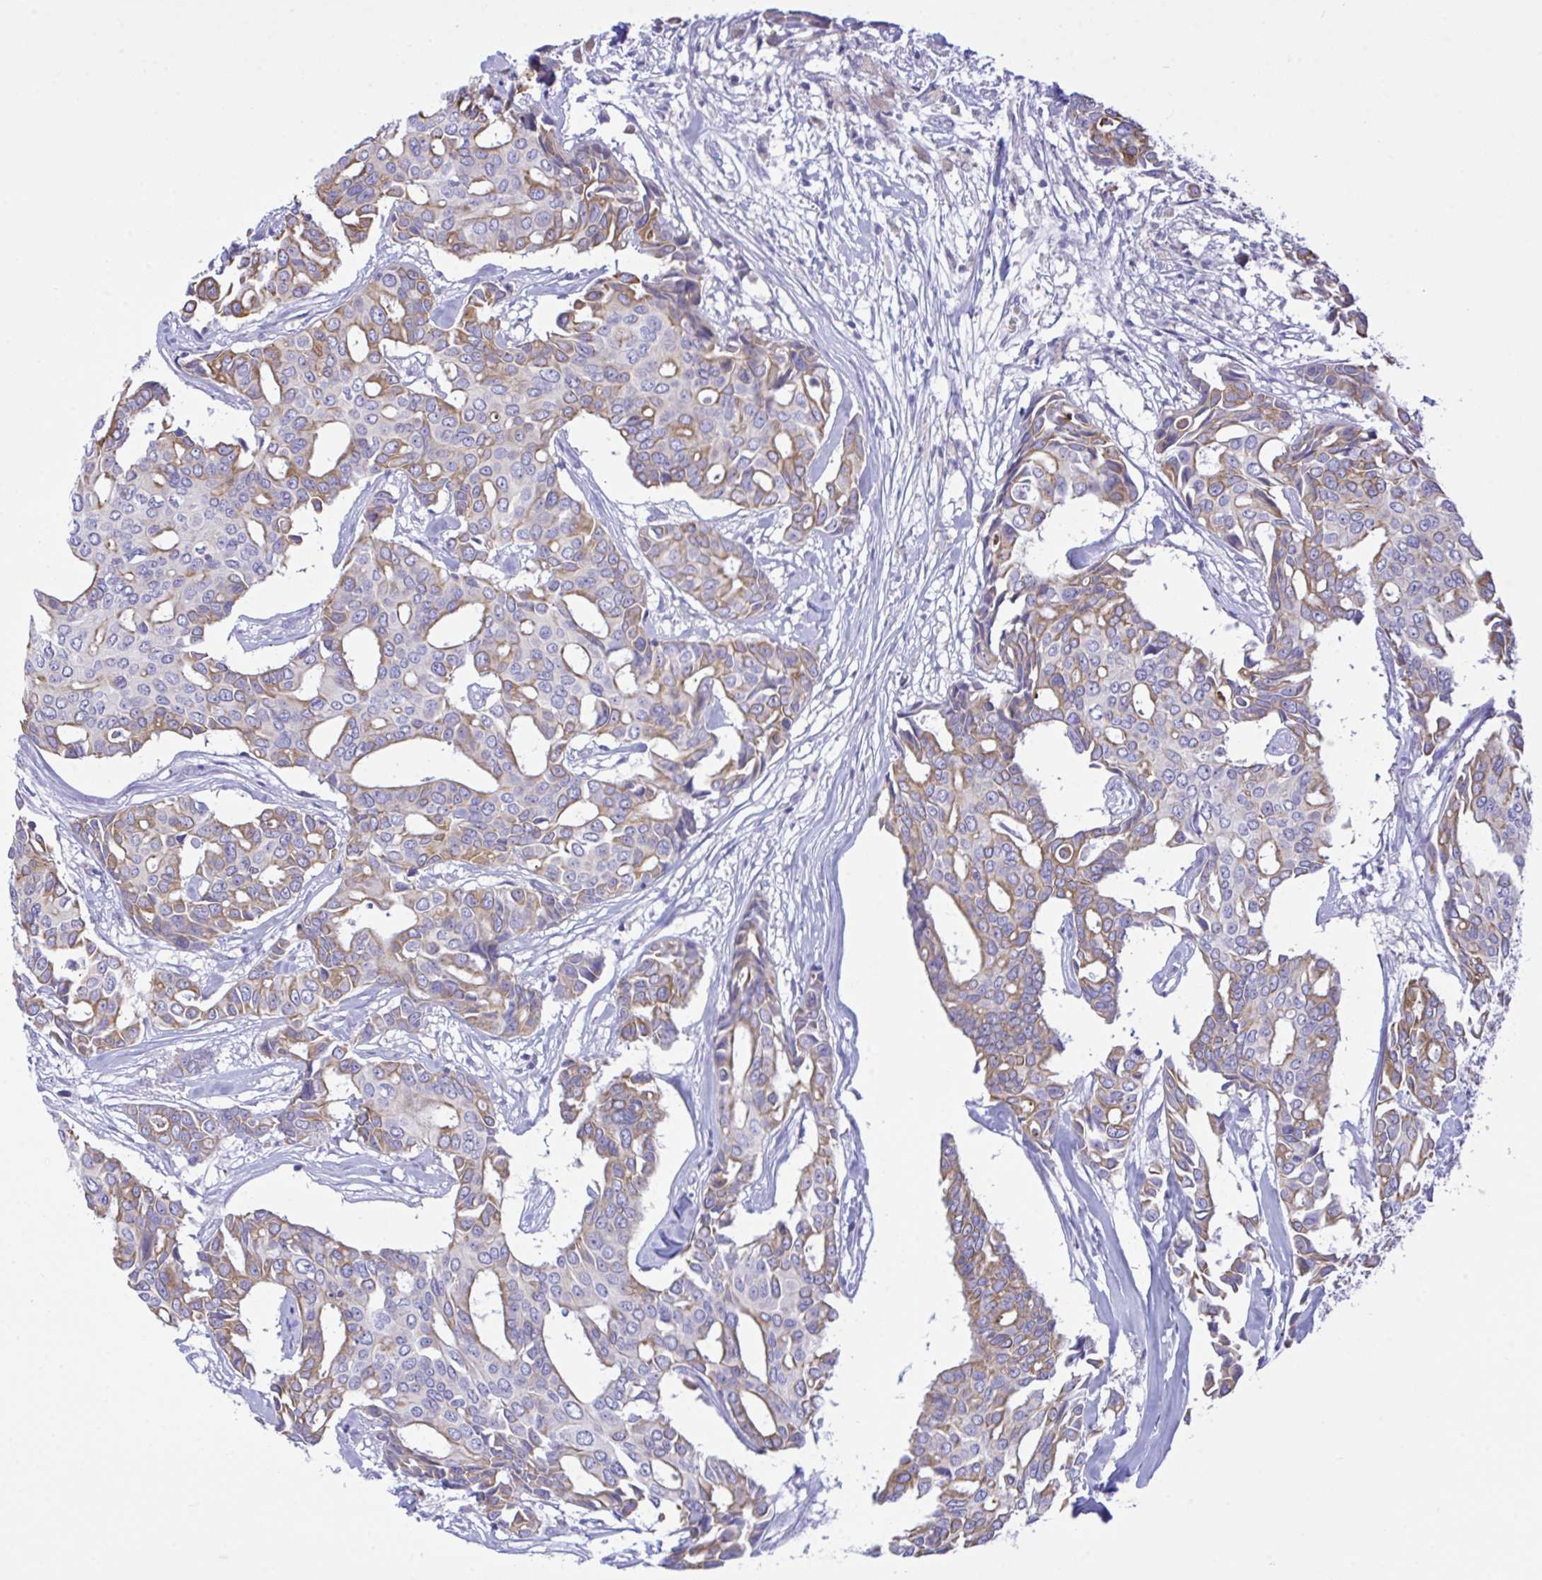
{"staining": {"intensity": "moderate", "quantity": "25%-75%", "location": "cytoplasmic/membranous"}, "tissue": "breast cancer", "cell_type": "Tumor cells", "image_type": "cancer", "snomed": [{"axis": "morphology", "description": "Duct carcinoma"}, {"axis": "topography", "description": "Breast"}], "caption": "This micrograph demonstrates immunohistochemistry (IHC) staining of invasive ductal carcinoma (breast), with medium moderate cytoplasmic/membranous expression in about 25%-75% of tumor cells.", "gene": "ZNF221", "patient": {"sex": "female", "age": 54}}